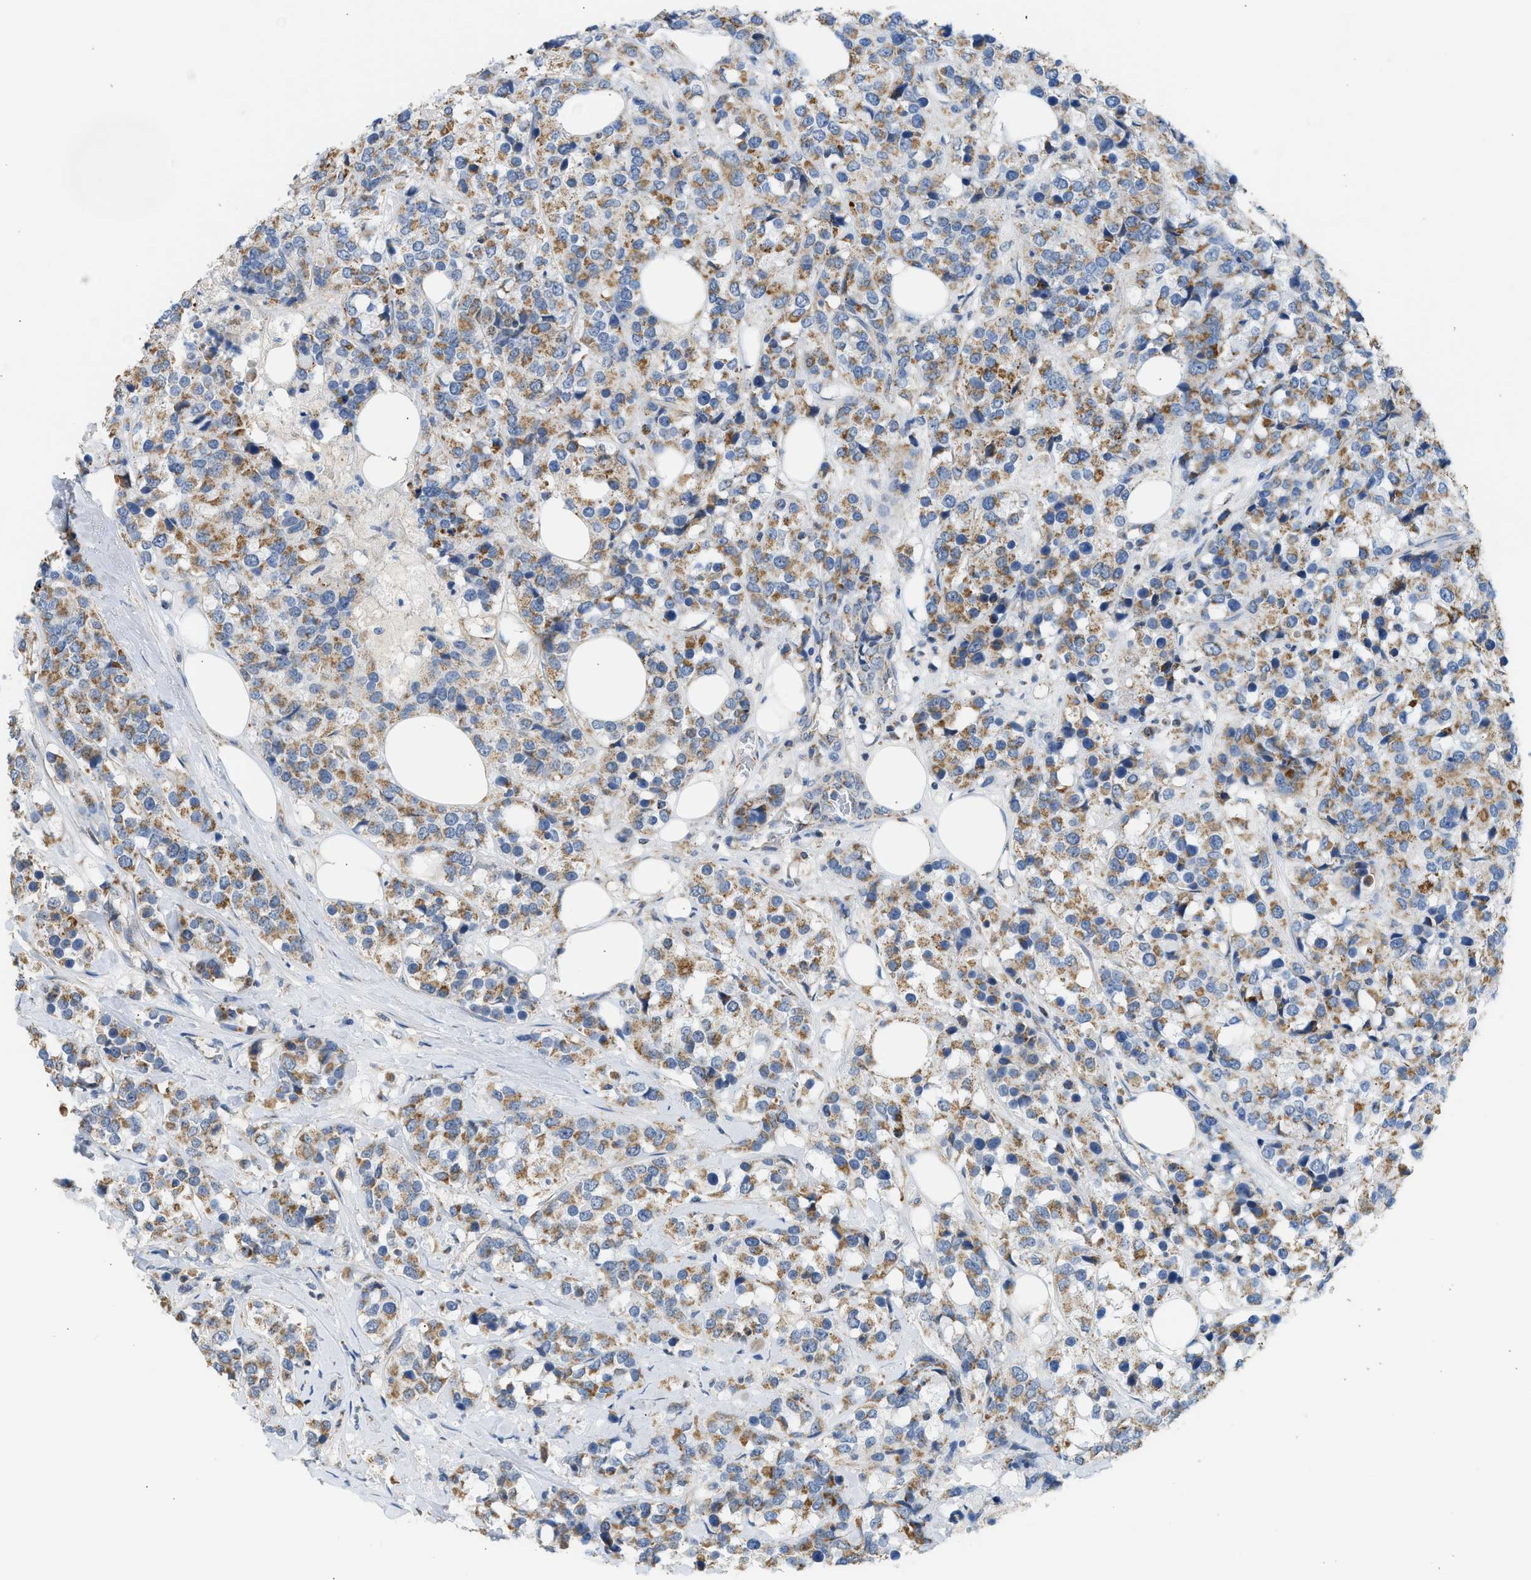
{"staining": {"intensity": "moderate", "quantity": ">75%", "location": "cytoplasmic/membranous"}, "tissue": "breast cancer", "cell_type": "Tumor cells", "image_type": "cancer", "snomed": [{"axis": "morphology", "description": "Lobular carcinoma"}, {"axis": "topography", "description": "Breast"}], "caption": "The image exhibits staining of breast cancer, revealing moderate cytoplasmic/membranous protein positivity (brown color) within tumor cells.", "gene": "GOT2", "patient": {"sex": "female", "age": 59}}